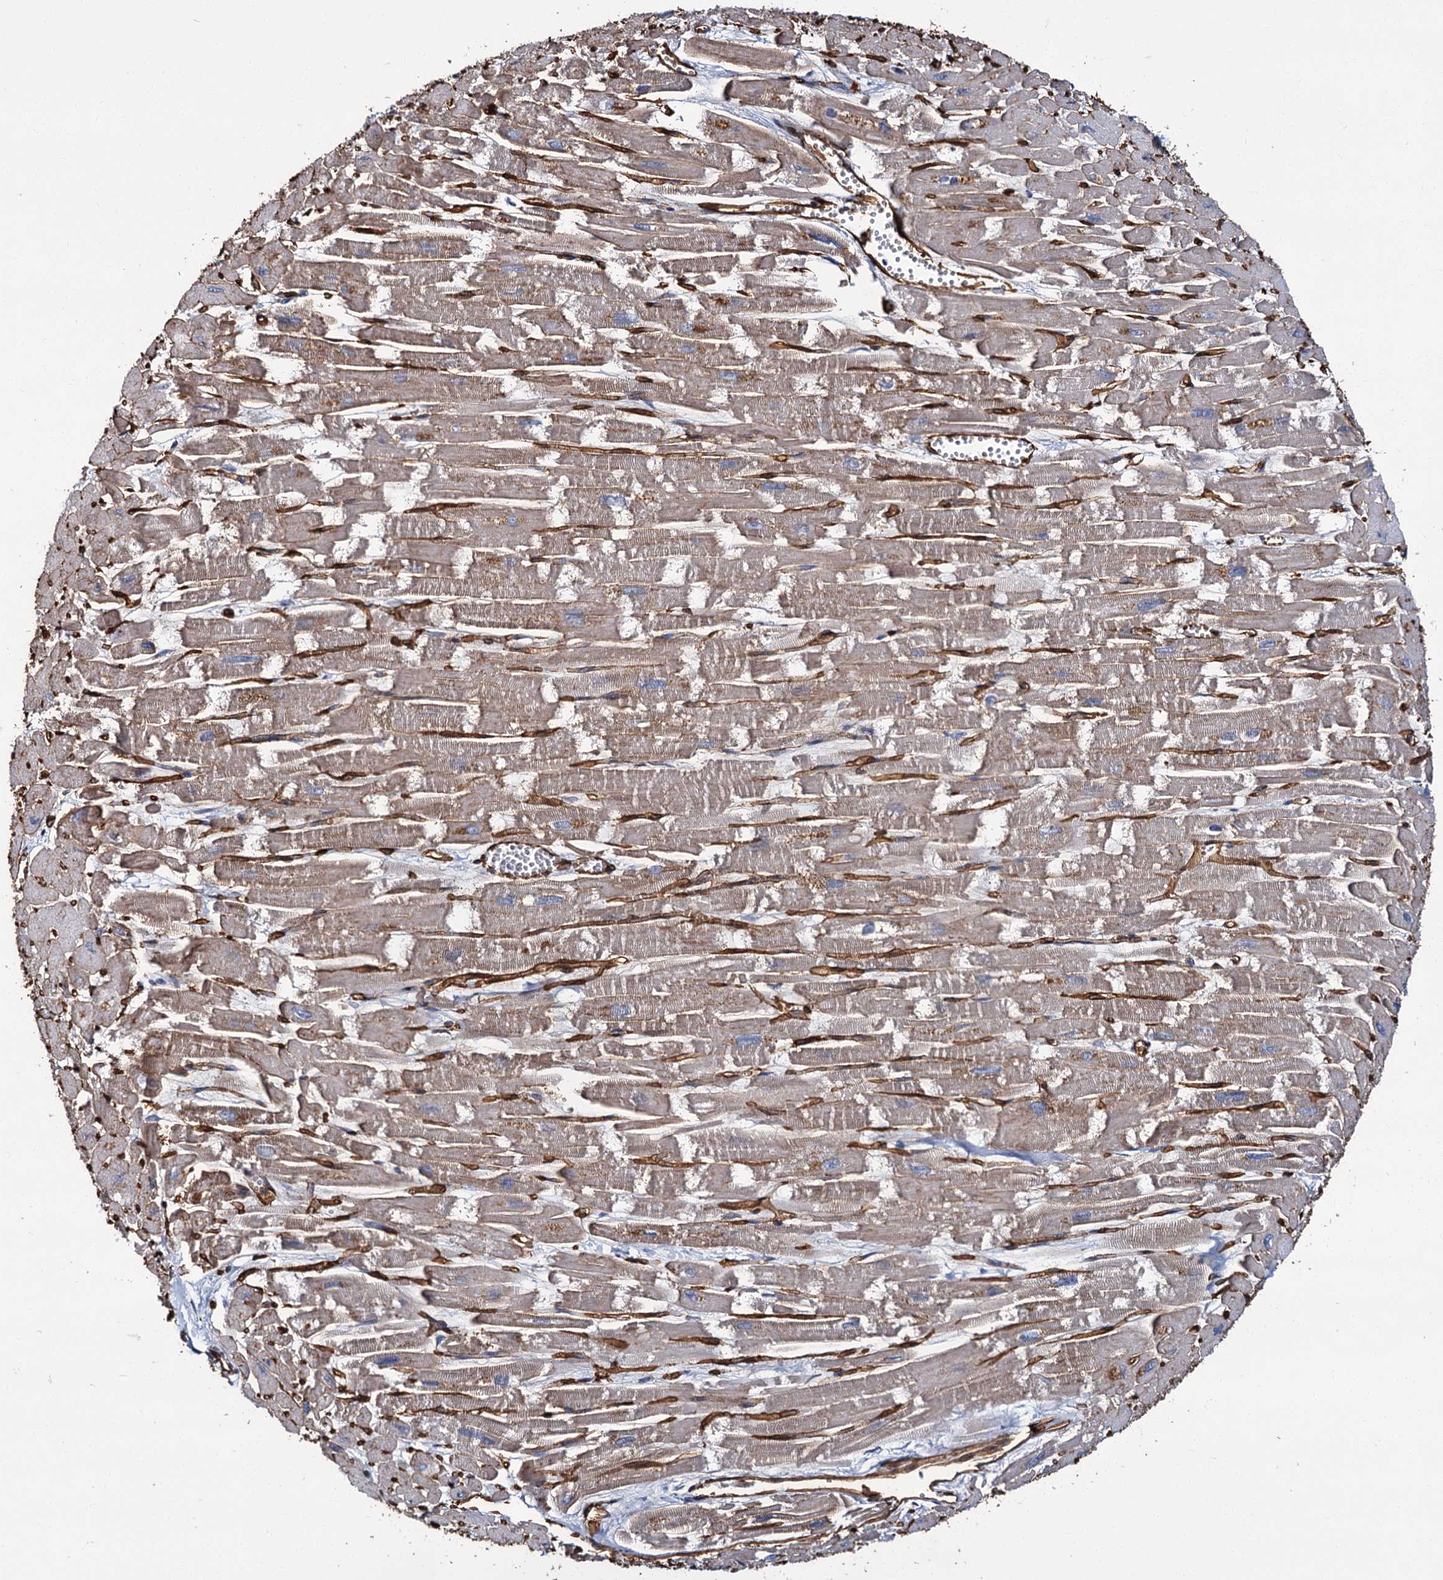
{"staining": {"intensity": "moderate", "quantity": ">75%", "location": "cytoplasmic/membranous"}, "tissue": "heart muscle", "cell_type": "Cardiomyocytes", "image_type": "normal", "snomed": [{"axis": "morphology", "description": "Normal tissue, NOS"}, {"axis": "topography", "description": "Heart"}], "caption": "Unremarkable heart muscle was stained to show a protein in brown. There is medium levels of moderate cytoplasmic/membranous positivity in approximately >75% of cardiomyocytes. The protein of interest is shown in brown color, while the nuclei are stained blue.", "gene": "CACNA1C", "patient": {"sex": "male", "age": 54}}